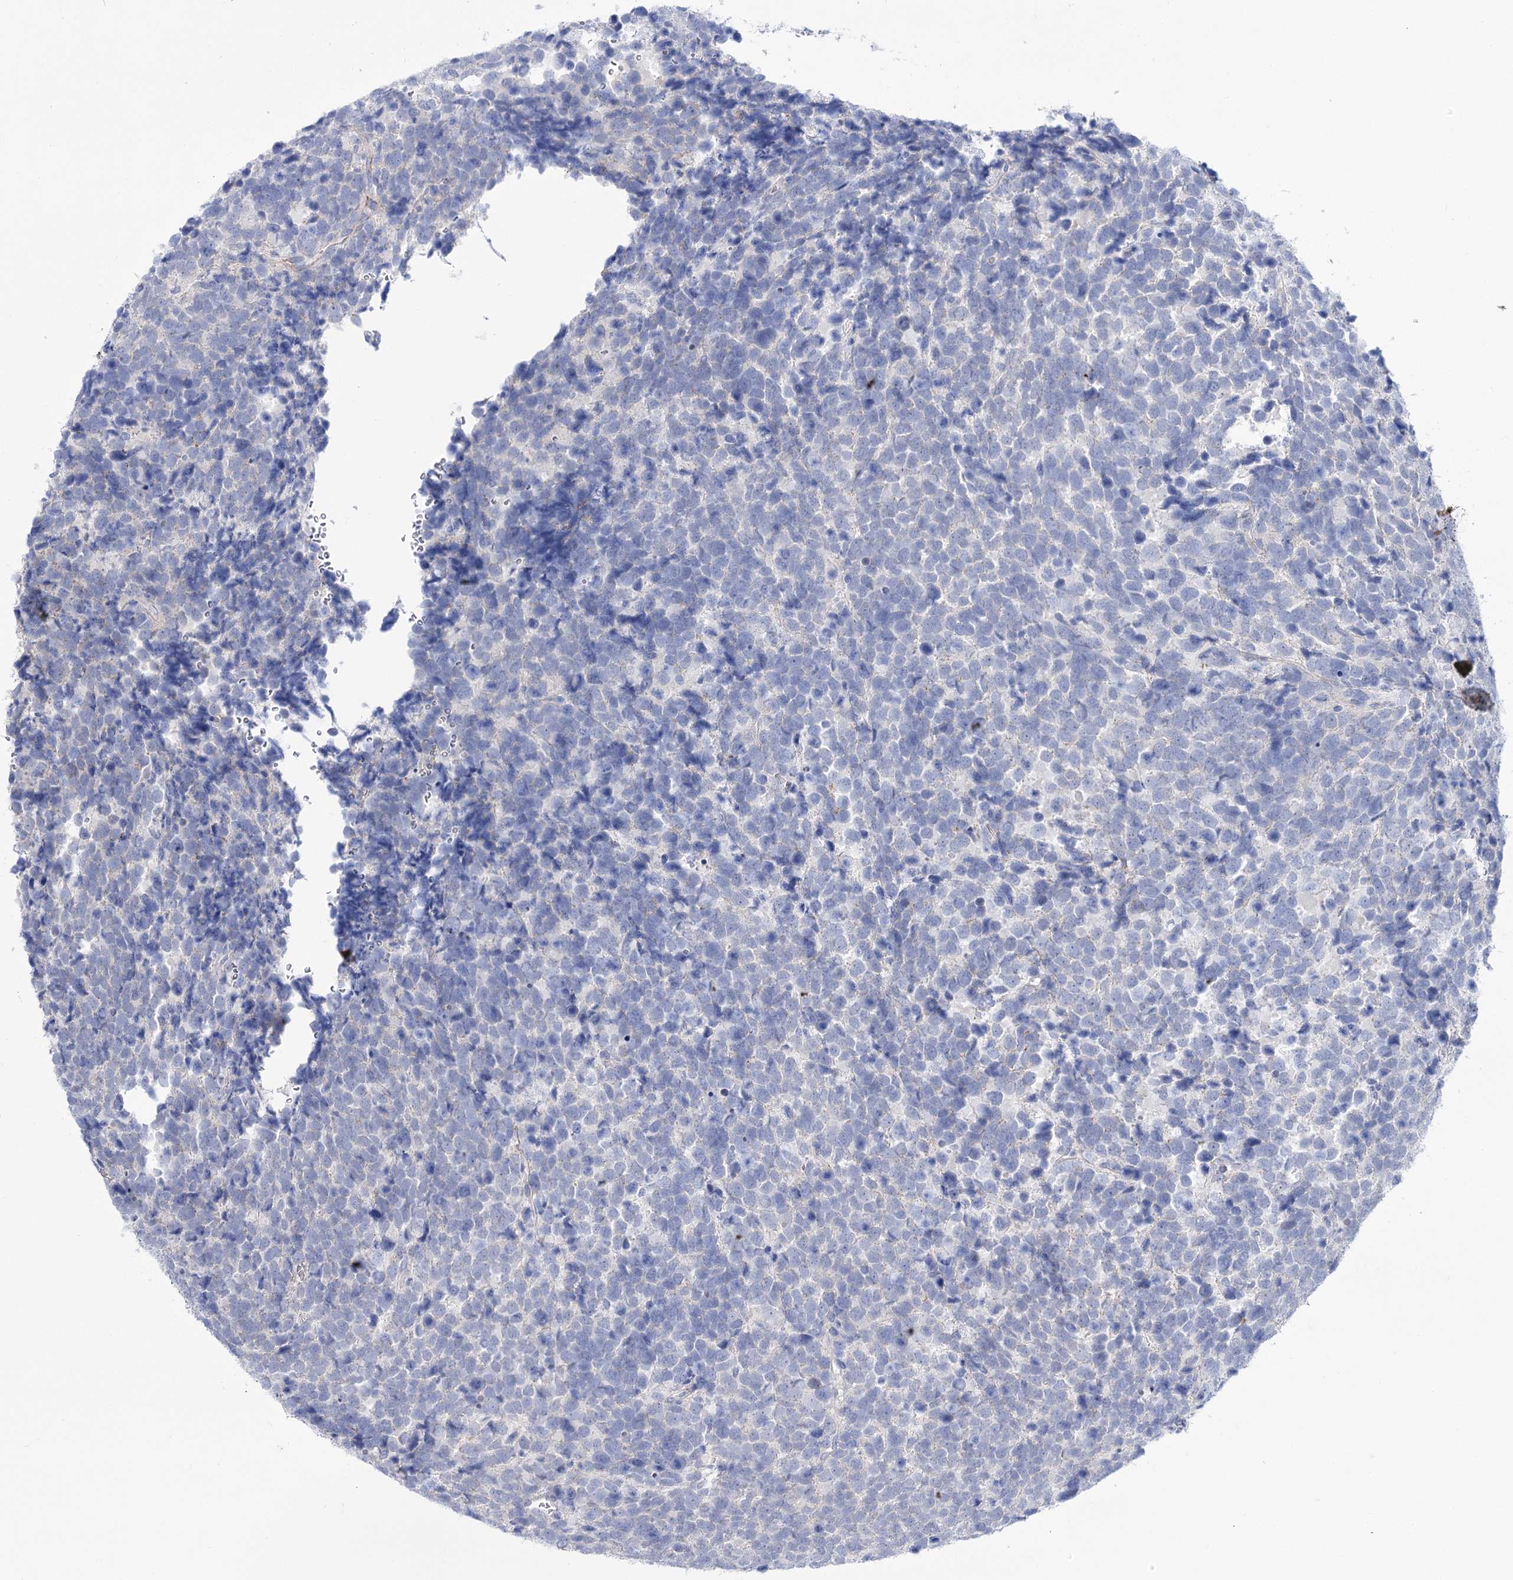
{"staining": {"intensity": "negative", "quantity": "none", "location": "none"}, "tissue": "urothelial cancer", "cell_type": "Tumor cells", "image_type": "cancer", "snomed": [{"axis": "morphology", "description": "Urothelial carcinoma, High grade"}, {"axis": "topography", "description": "Urinary bladder"}], "caption": "An image of high-grade urothelial carcinoma stained for a protein exhibits no brown staining in tumor cells.", "gene": "NRAP", "patient": {"sex": "female", "age": 82}}